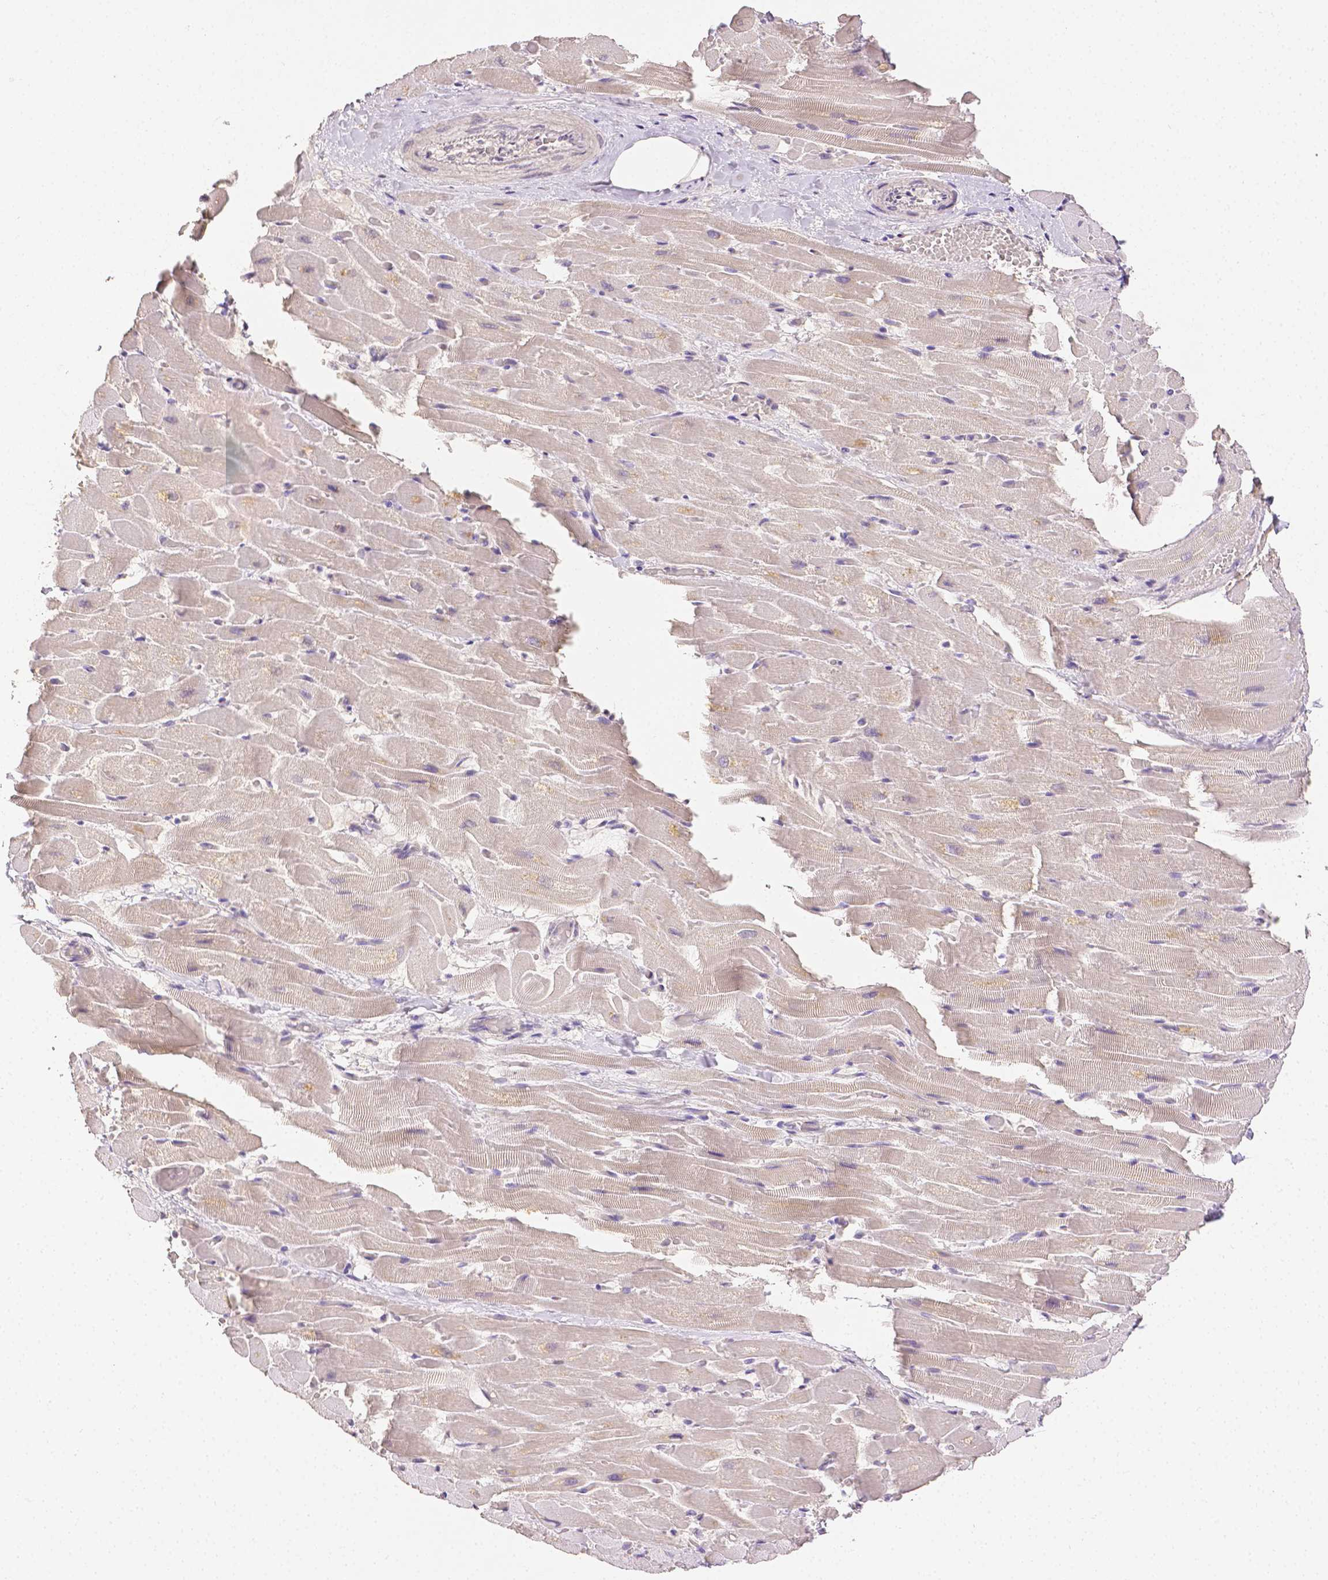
{"staining": {"intensity": "weak", "quantity": "25%-75%", "location": "cytoplasmic/membranous"}, "tissue": "heart muscle", "cell_type": "Cardiomyocytes", "image_type": "normal", "snomed": [{"axis": "morphology", "description": "Normal tissue, NOS"}, {"axis": "topography", "description": "Heart"}], "caption": "Immunohistochemistry (DAB) staining of normal human heart muscle shows weak cytoplasmic/membranous protein positivity in approximately 25%-75% of cardiomyocytes. The staining was performed using DAB (3,3'-diaminobenzidine) to visualize the protein expression in brown, while the nuclei were stained in blue with hematoxylin (Magnification: 20x).", "gene": "TGM1", "patient": {"sex": "male", "age": 37}}